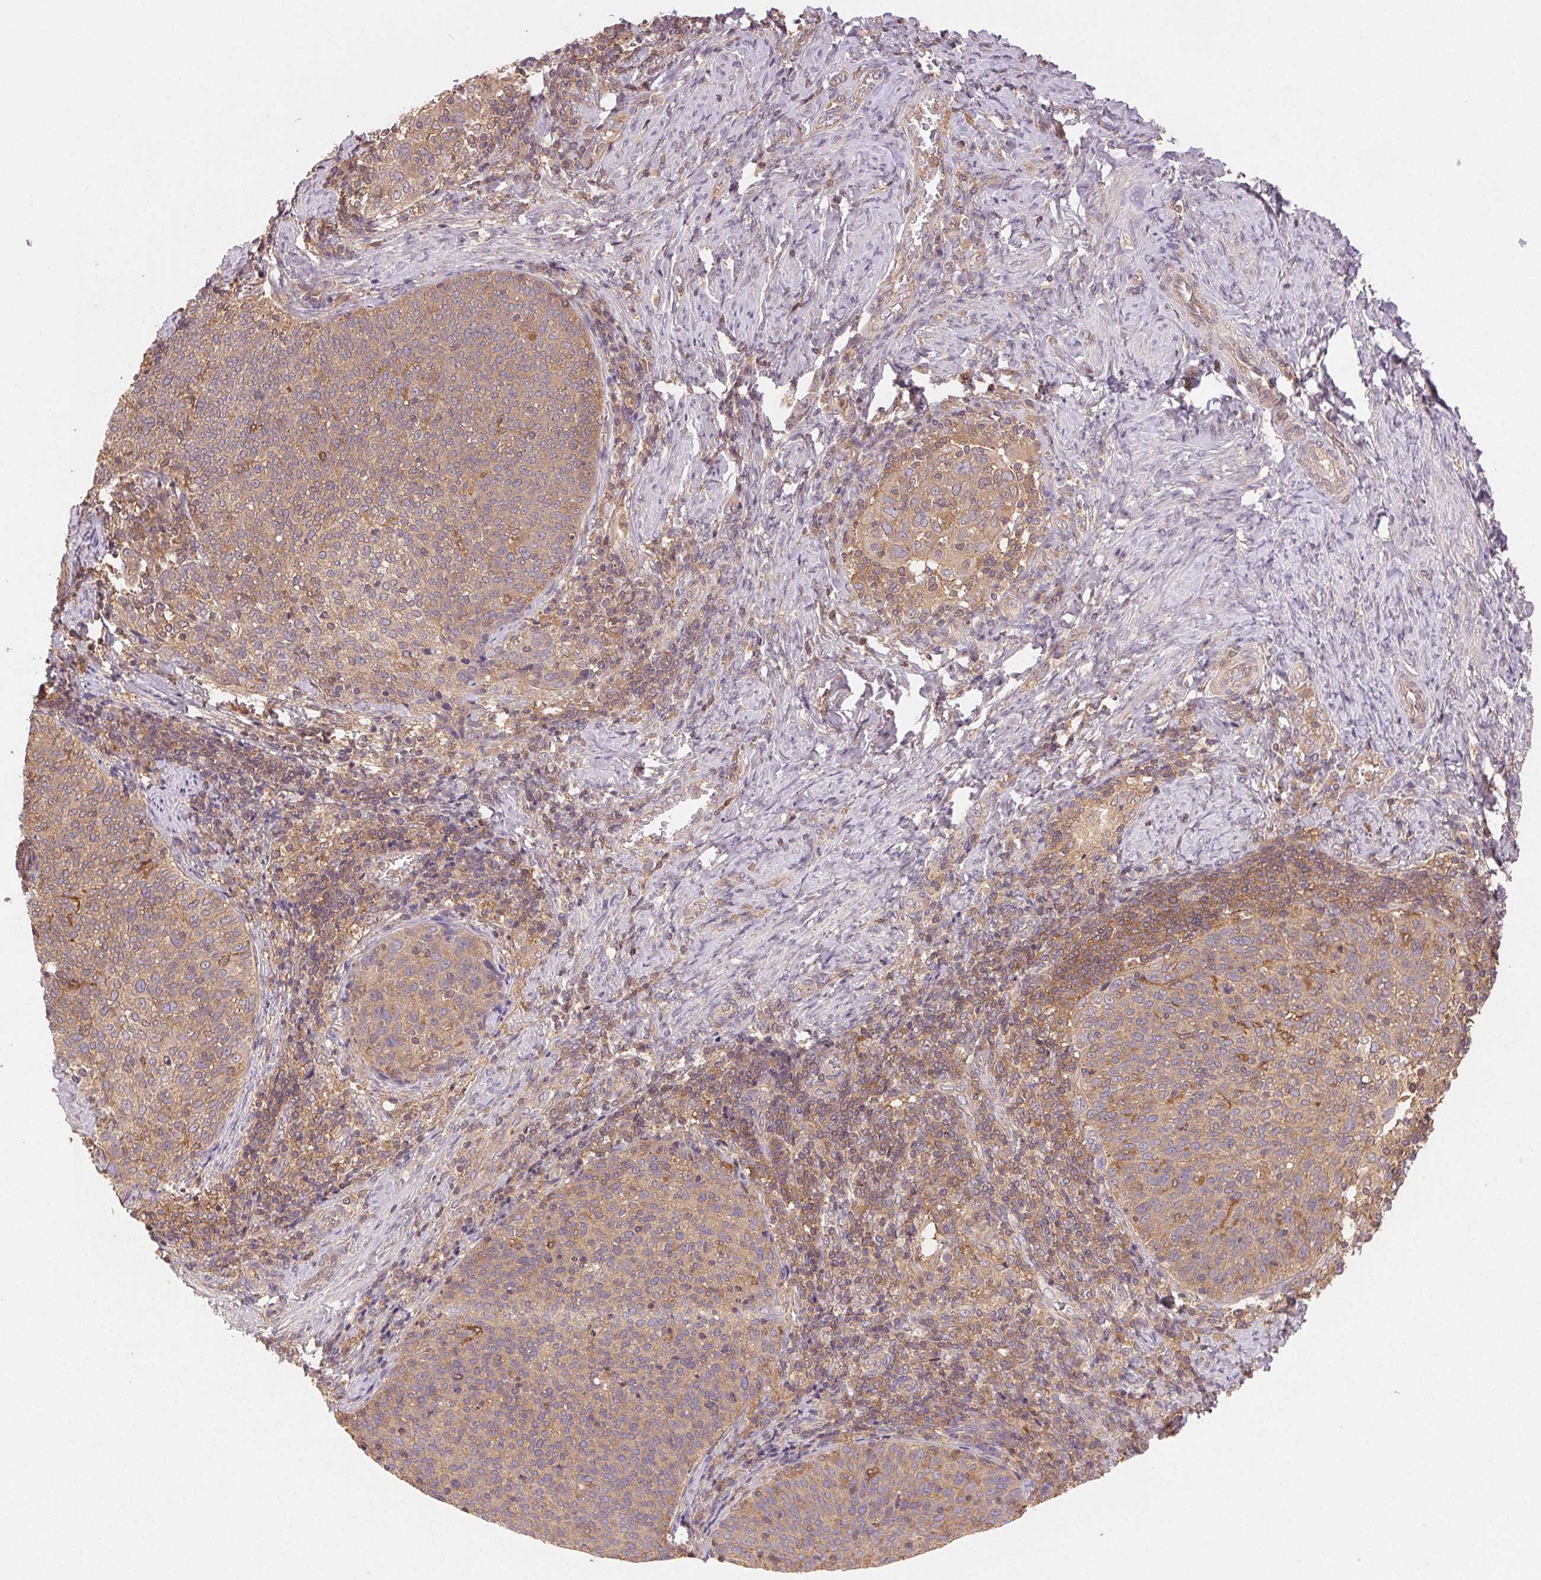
{"staining": {"intensity": "weak", "quantity": "25%-75%", "location": "cytoplasmic/membranous"}, "tissue": "cervical cancer", "cell_type": "Tumor cells", "image_type": "cancer", "snomed": [{"axis": "morphology", "description": "Squamous cell carcinoma, NOS"}, {"axis": "topography", "description": "Cervix"}], "caption": "Human cervical cancer stained with a brown dye demonstrates weak cytoplasmic/membranous positive positivity in about 25%-75% of tumor cells.", "gene": "GDI2", "patient": {"sex": "female", "age": 61}}